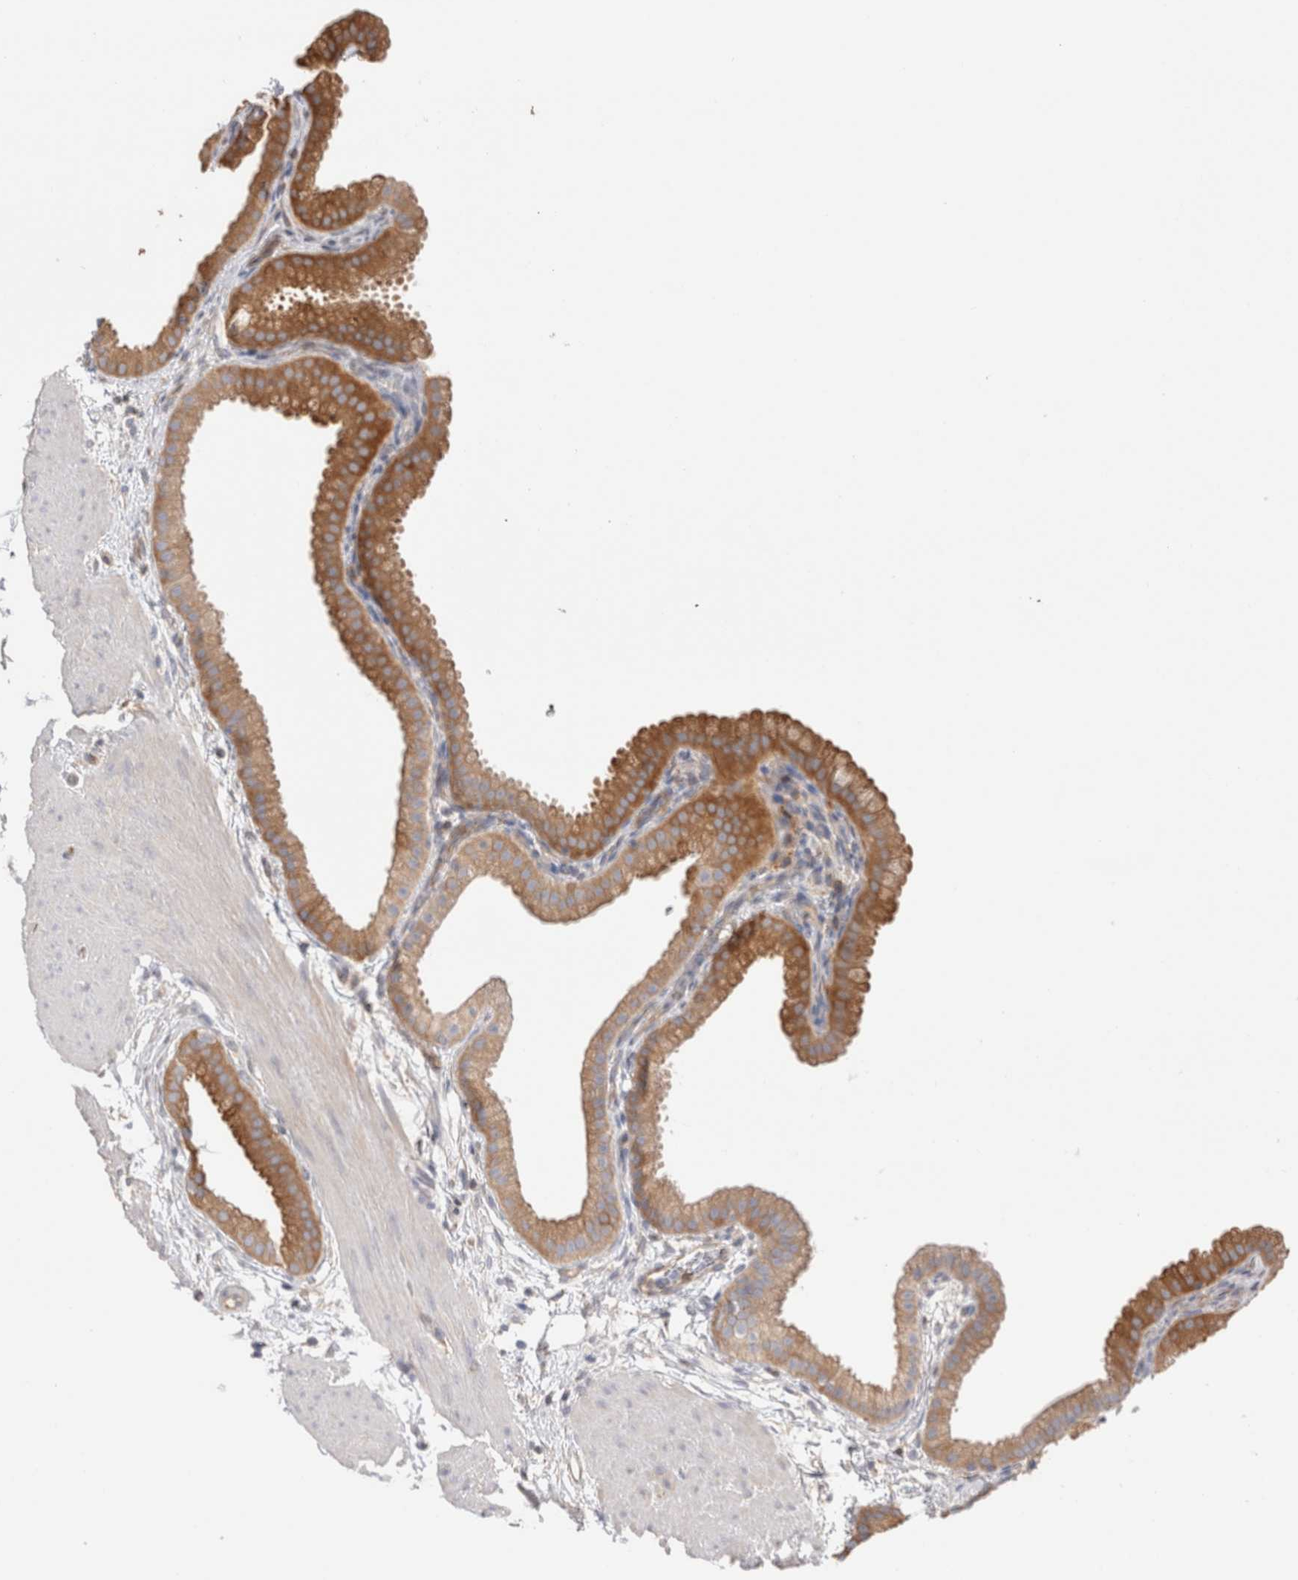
{"staining": {"intensity": "moderate", "quantity": ">75%", "location": "cytoplasmic/membranous"}, "tissue": "gallbladder", "cell_type": "Glandular cells", "image_type": "normal", "snomed": [{"axis": "morphology", "description": "Normal tissue, NOS"}, {"axis": "topography", "description": "Gallbladder"}], "caption": "Unremarkable gallbladder displays moderate cytoplasmic/membranous staining in approximately >75% of glandular cells, visualized by immunohistochemistry.", "gene": "CAPN2", "patient": {"sex": "female", "age": 64}}